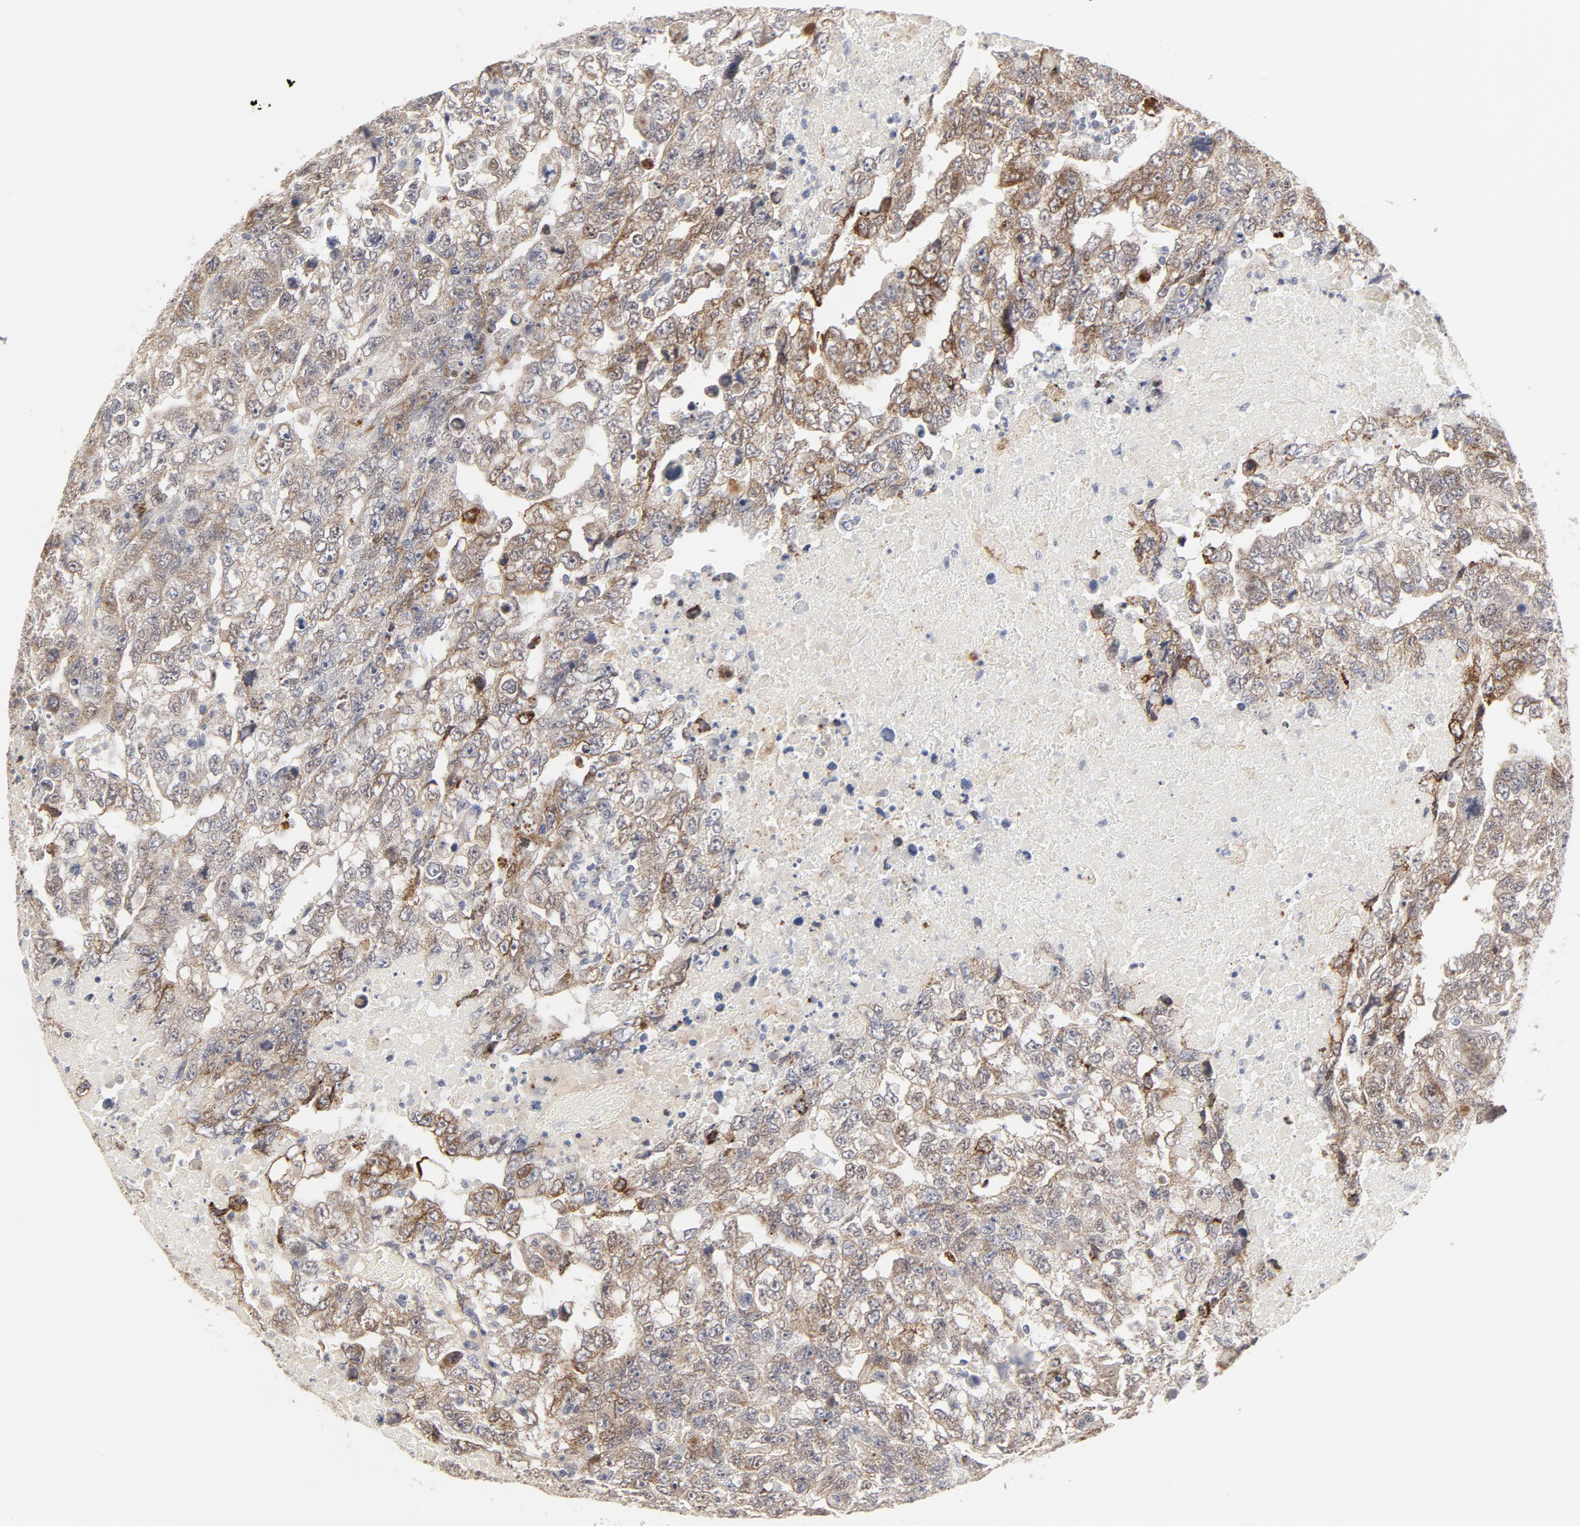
{"staining": {"intensity": "moderate", "quantity": "25%-75%", "location": "cytoplasmic/membranous"}, "tissue": "testis cancer", "cell_type": "Tumor cells", "image_type": "cancer", "snomed": [{"axis": "morphology", "description": "Carcinoma, Embryonal, NOS"}, {"axis": "topography", "description": "Testis"}], "caption": "This is an image of immunohistochemistry (IHC) staining of testis embryonal carcinoma, which shows moderate expression in the cytoplasmic/membranous of tumor cells.", "gene": "MAGED4", "patient": {"sex": "male", "age": 36}}